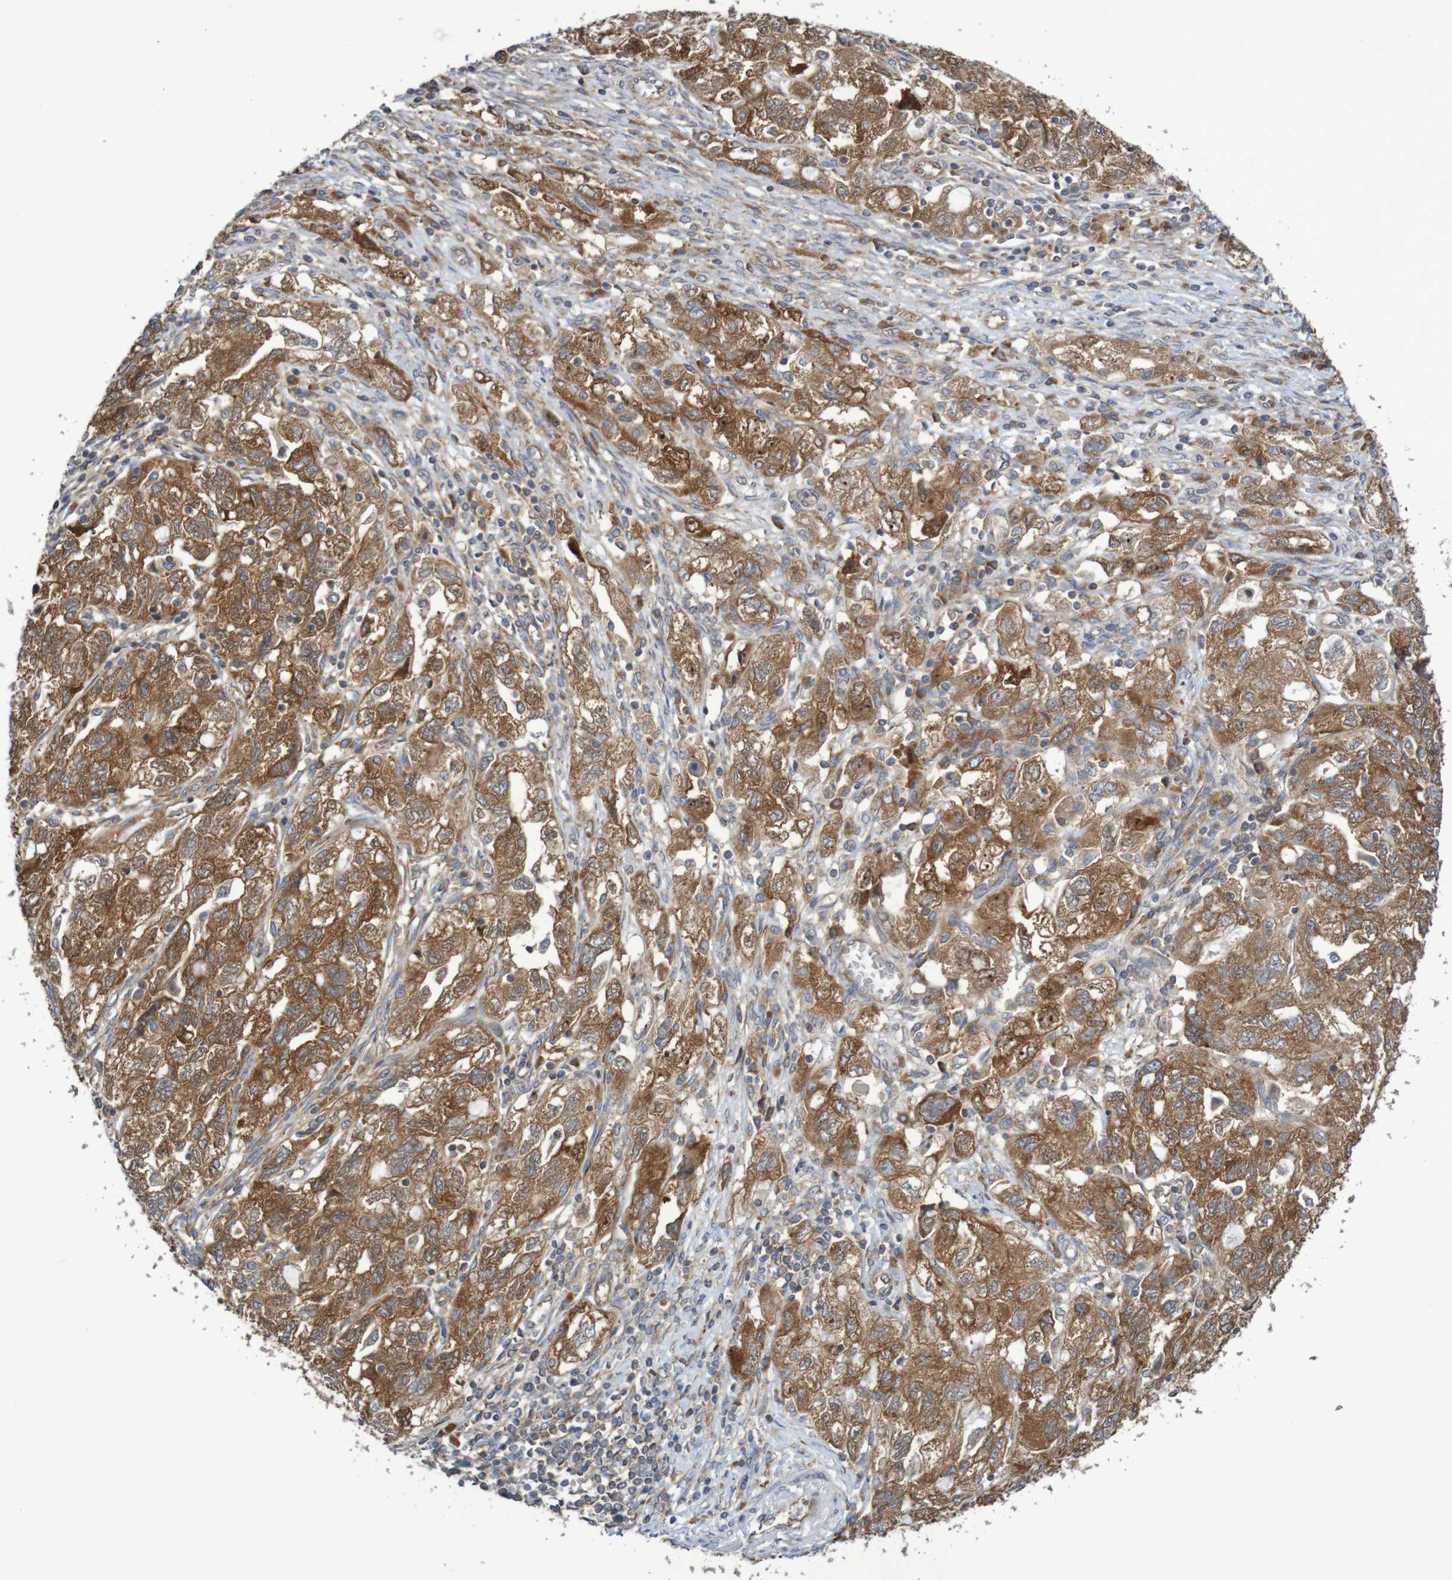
{"staining": {"intensity": "strong", "quantity": ">75%", "location": "cytoplasmic/membranous"}, "tissue": "ovarian cancer", "cell_type": "Tumor cells", "image_type": "cancer", "snomed": [{"axis": "morphology", "description": "Carcinoma, NOS"}, {"axis": "morphology", "description": "Cystadenocarcinoma, serous, NOS"}, {"axis": "topography", "description": "Ovary"}], "caption": "DAB (3,3'-diaminobenzidine) immunohistochemical staining of human ovarian carcinoma shows strong cytoplasmic/membranous protein expression in about >75% of tumor cells. The protein of interest is shown in brown color, while the nuclei are stained blue.", "gene": "LRRC47", "patient": {"sex": "female", "age": 69}}